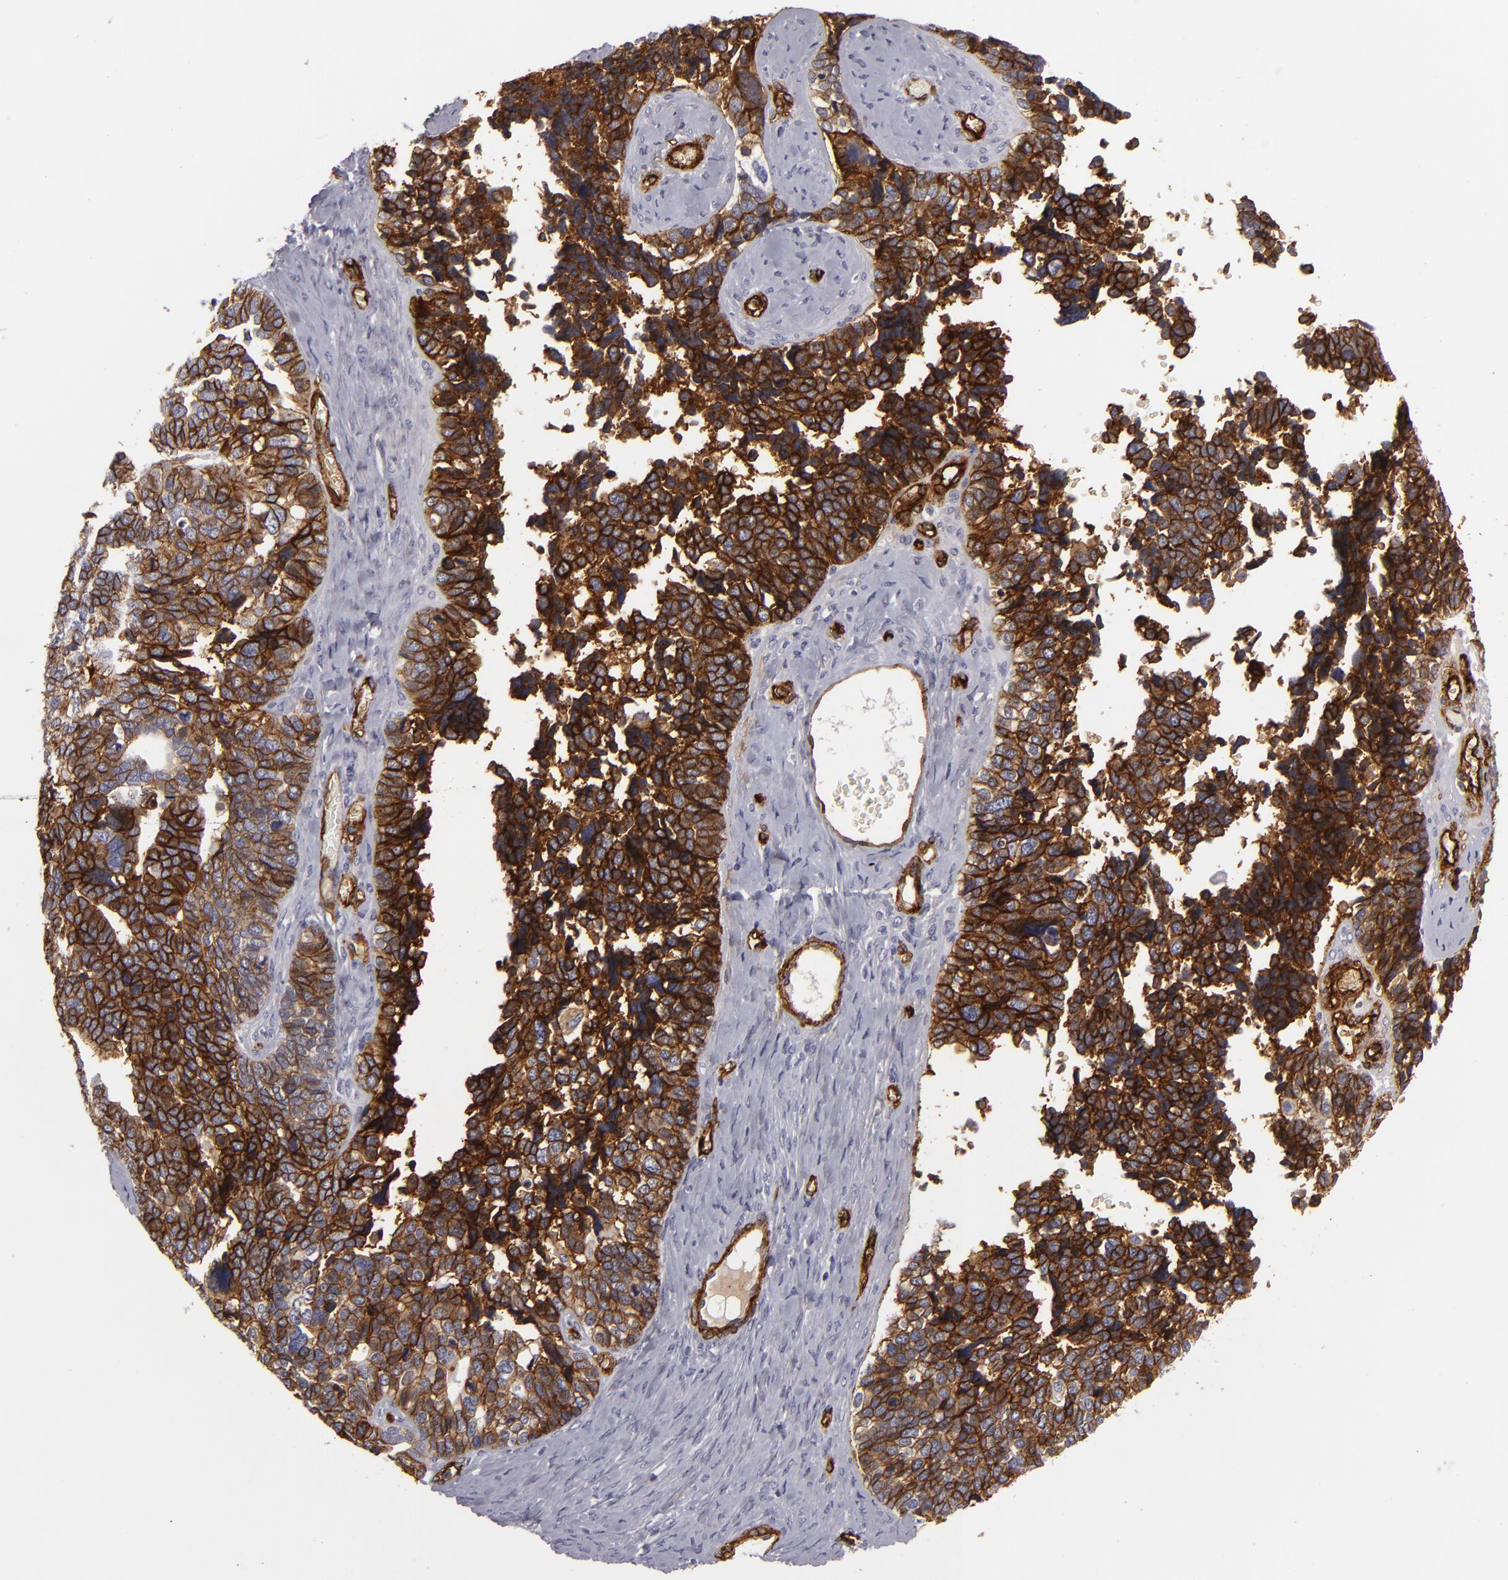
{"staining": {"intensity": "strong", "quantity": ">75%", "location": "cytoplasmic/membranous"}, "tissue": "ovarian cancer", "cell_type": "Tumor cells", "image_type": "cancer", "snomed": [{"axis": "morphology", "description": "Cystadenocarcinoma, serous, NOS"}, {"axis": "topography", "description": "Ovary"}], "caption": "A high-resolution photomicrograph shows IHC staining of ovarian serous cystadenocarcinoma, which displays strong cytoplasmic/membranous expression in approximately >75% of tumor cells.", "gene": "MCAM", "patient": {"sex": "female", "age": 77}}